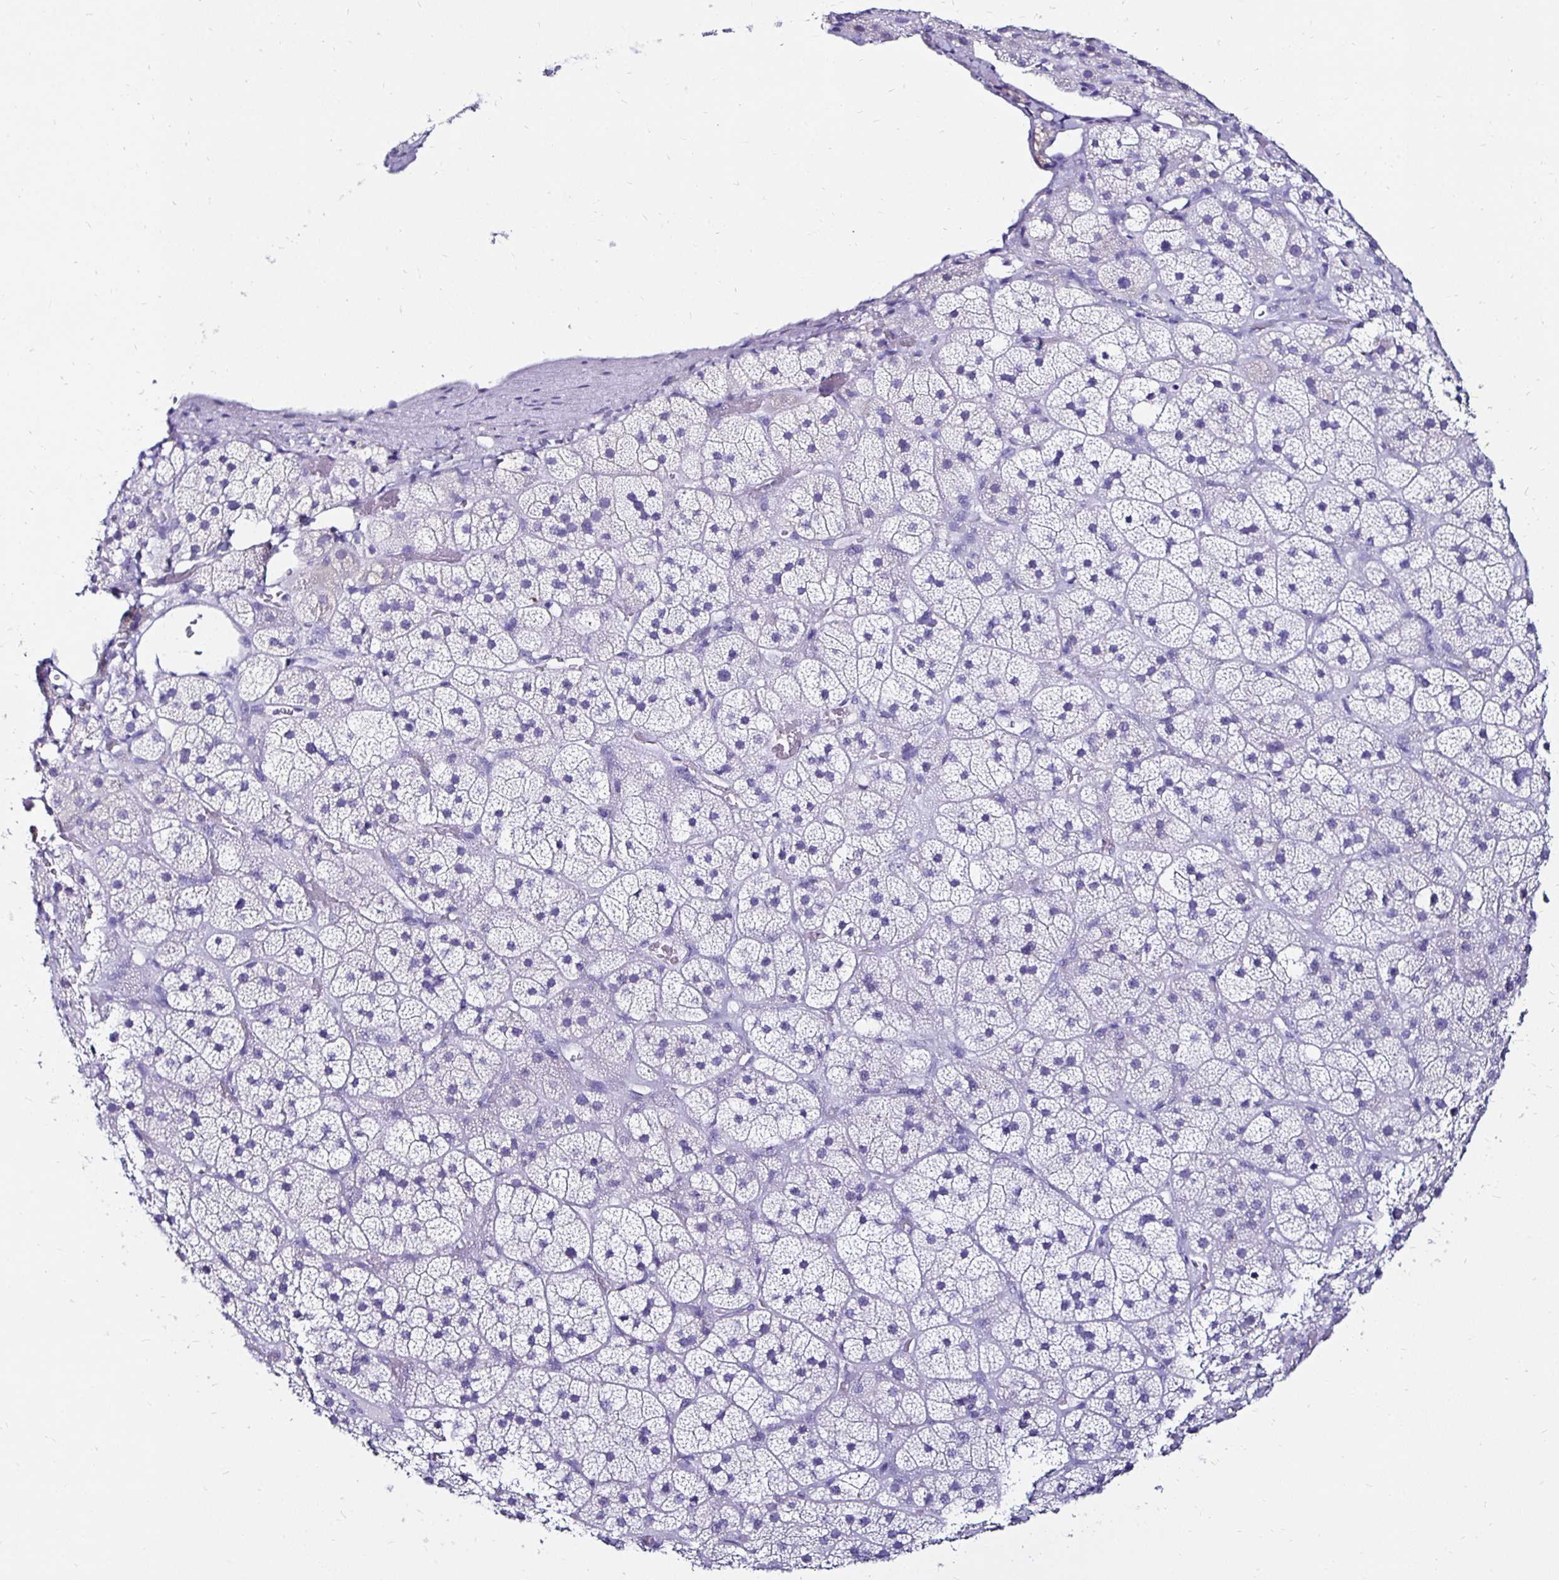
{"staining": {"intensity": "negative", "quantity": "none", "location": "none"}, "tissue": "adrenal gland", "cell_type": "Glandular cells", "image_type": "normal", "snomed": [{"axis": "morphology", "description": "Normal tissue, NOS"}, {"axis": "topography", "description": "Adrenal gland"}], "caption": "This is an immunohistochemistry (IHC) image of benign adrenal gland. There is no expression in glandular cells.", "gene": "KCNT1", "patient": {"sex": "male", "age": 57}}